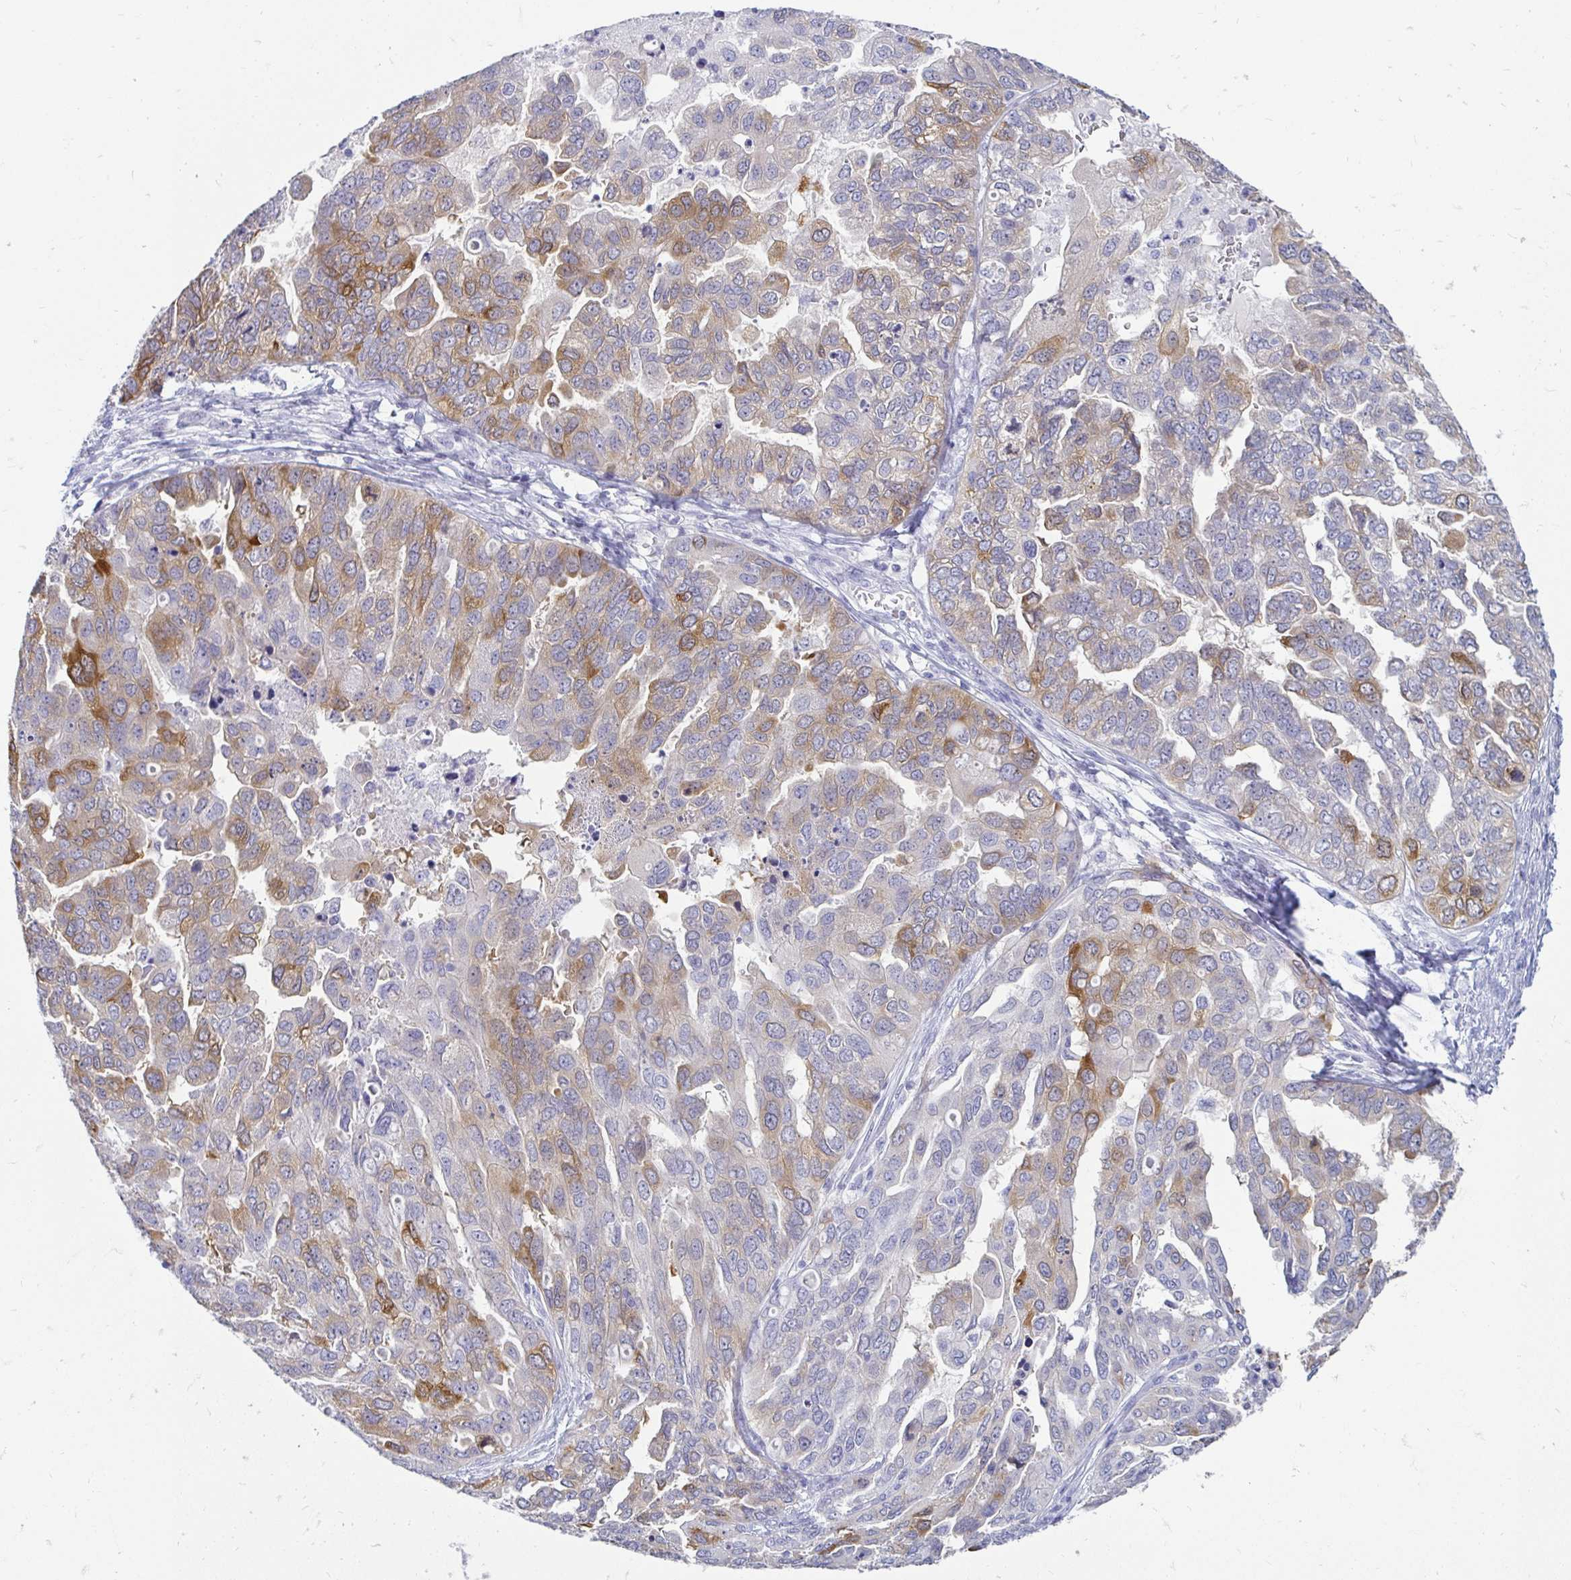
{"staining": {"intensity": "moderate", "quantity": "25%-75%", "location": "cytoplasmic/membranous"}, "tissue": "ovarian cancer", "cell_type": "Tumor cells", "image_type": "cancer", "snomed": [{"axis": "morphology", "description": "Cystadenocarcinoma, serous, NOS"}, {"axis": "topography", "description": "Ovary"}], "caption": "High-magnification brightfield microscopy of ovarian cancer (serous cystadenocarcinoma) stained with DAB (brown) and counterstained with hematoxylin (blue). tumor cells exhibit moderate cytoplasmic/membranous staining is appreciated in about25%-75% of cells.", "gene": "PEG10", "patient": {"sex": "female", "age": 53}}